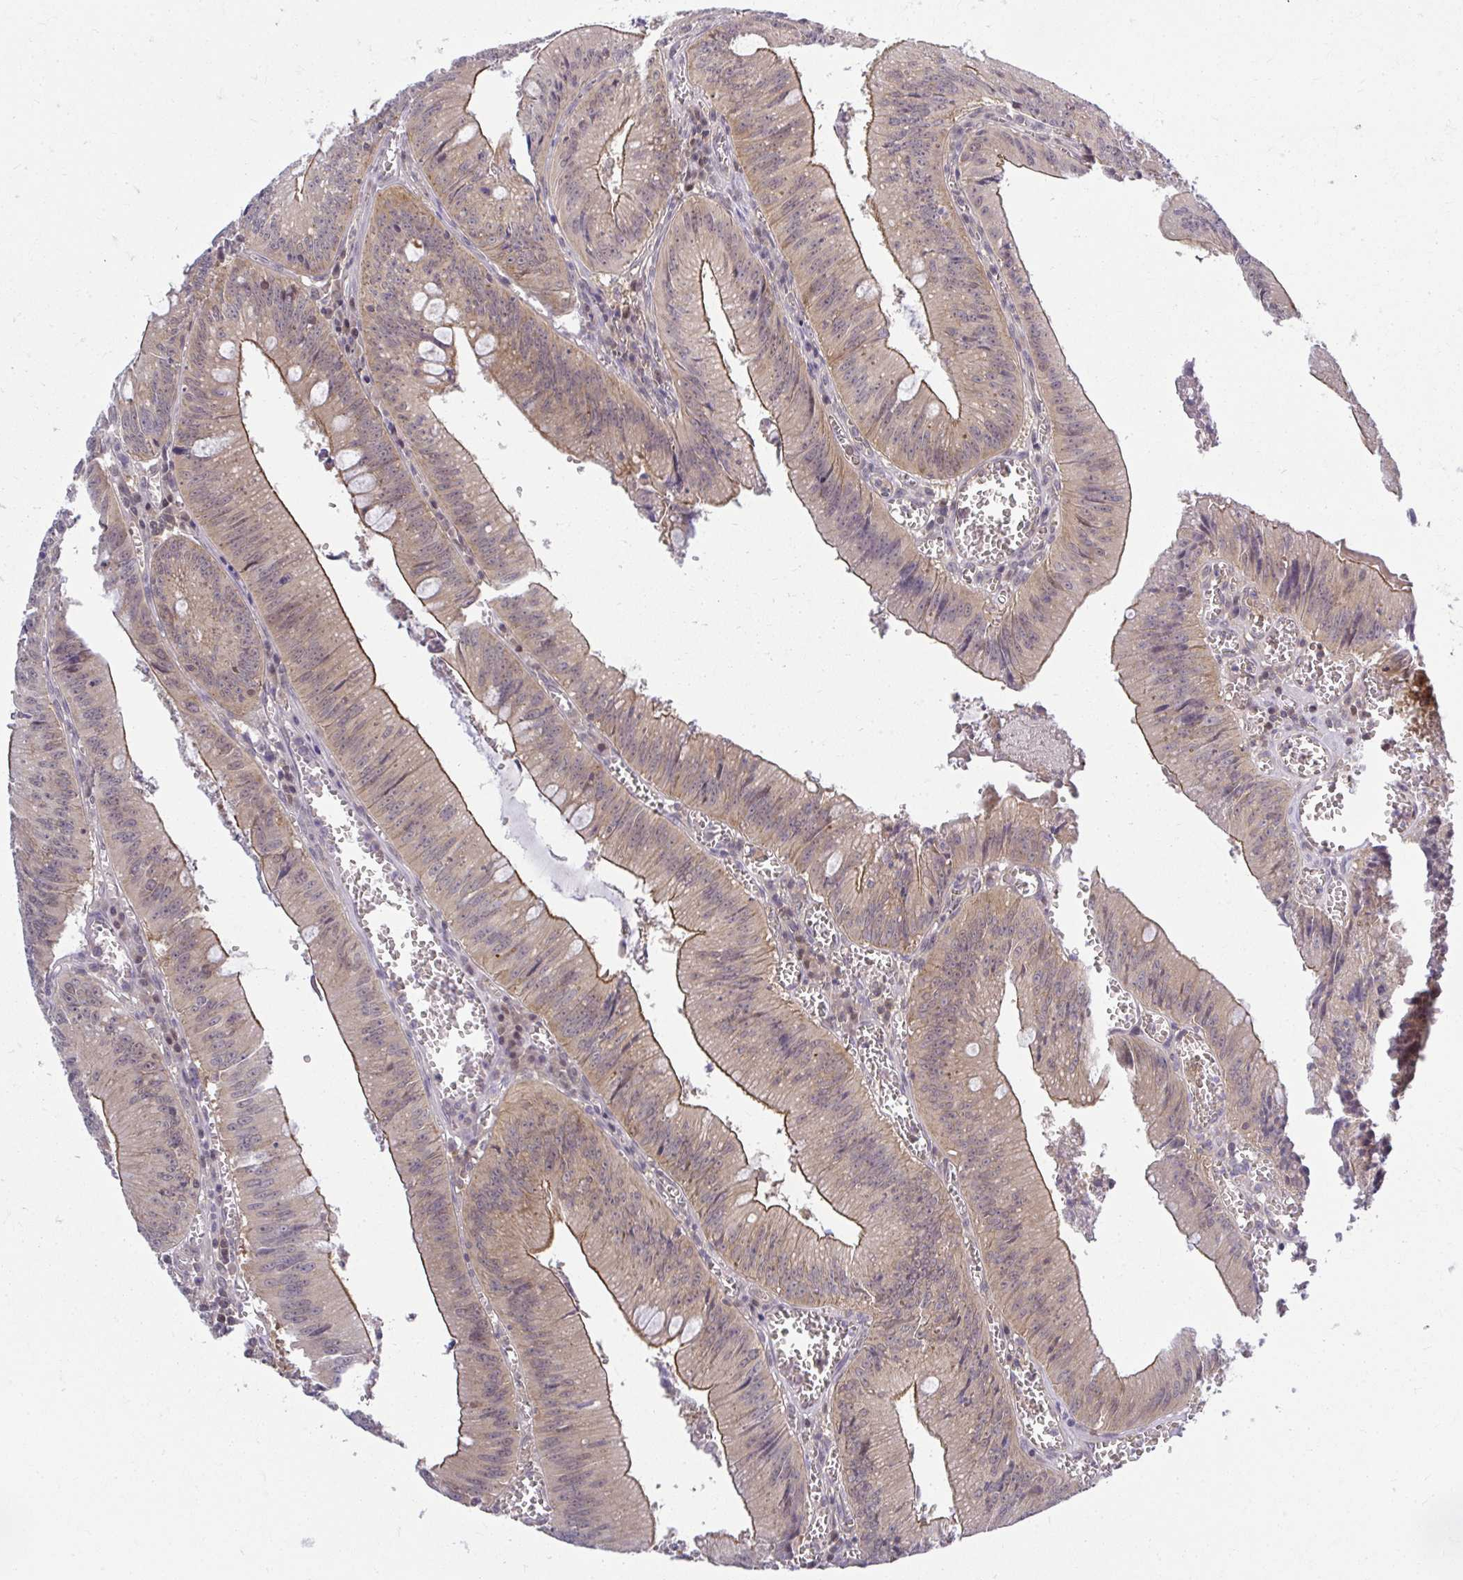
{"staining": {"intensity": "moderate", "quantity": ">75%", "location": "cytoplasmic/membranous"}, "tissue": "colorectal cancer", "cell_type": "Tumor cells", "image_type": "cancer", "snomed": [{"axis": "morphology", "description": "Adenocarcinoma, NOS"}, {"axis": "topography", "description": "Rectum"}], "caption": "Moderate cytoplasmic/membranous positivity for a protein is seen in approximately >75% of tumor cells of colorectal cancer (adenocarcinoma) using IHC.", "gene": "HDHD2", "patient": {"sex": "female", "age": 81}}